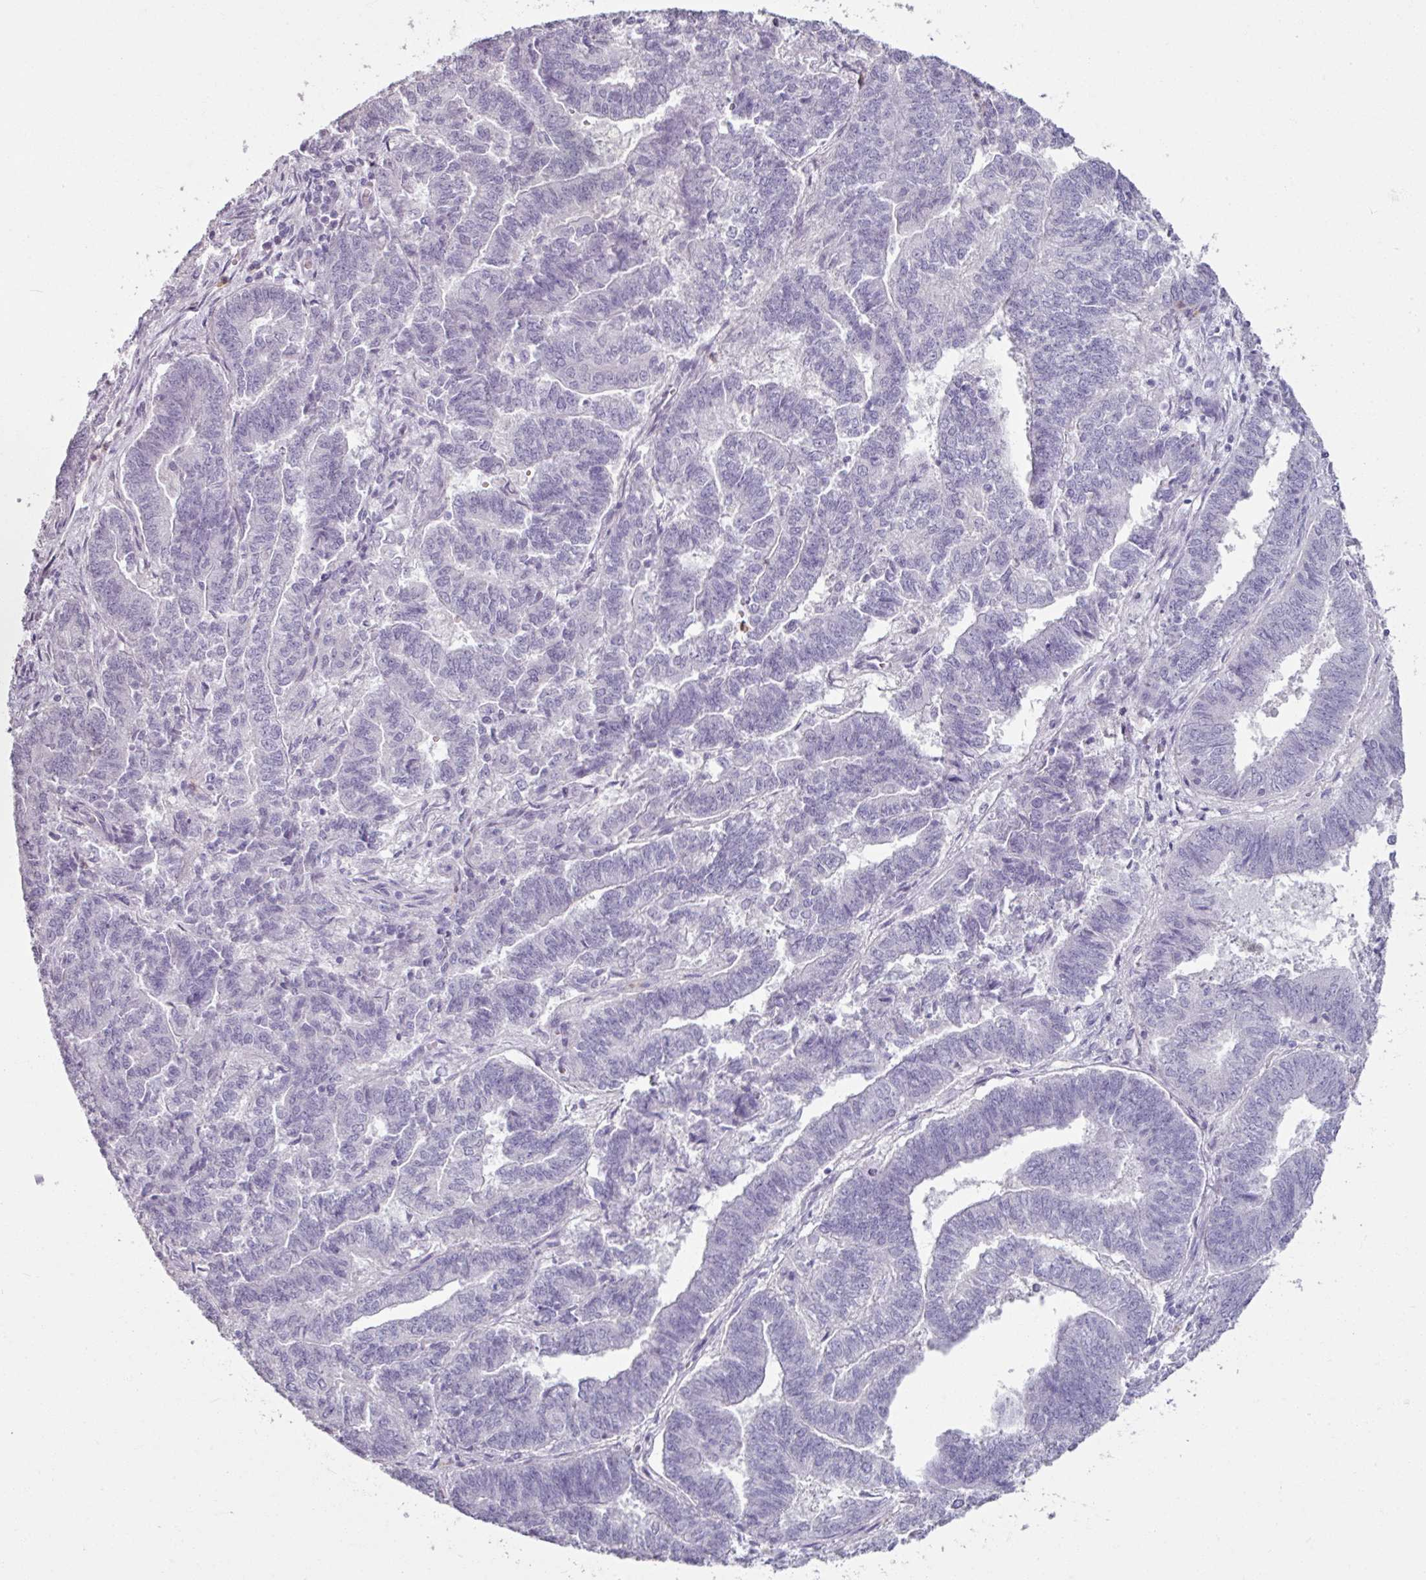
{"staining": {"intensity": "negative", "quantity": "none", "location": "none"}, "tissue": "endometrial cancer", "cell_type": "Tumor cells", "image_type": "cancer", "snomed": [{"axis": "morphology", "description": "Adenocarcinoma, NOS"}, {"axis": "topography", "description": "Endometrium"}], "caption": "DAB (3,3'-diaminobenzidine) immunohistochemical staining of human endometrial cancer demonstrates no significant staining in tumor cells.", "gene": "ARG1", "patient": {"sex": "female", "age": 72}}